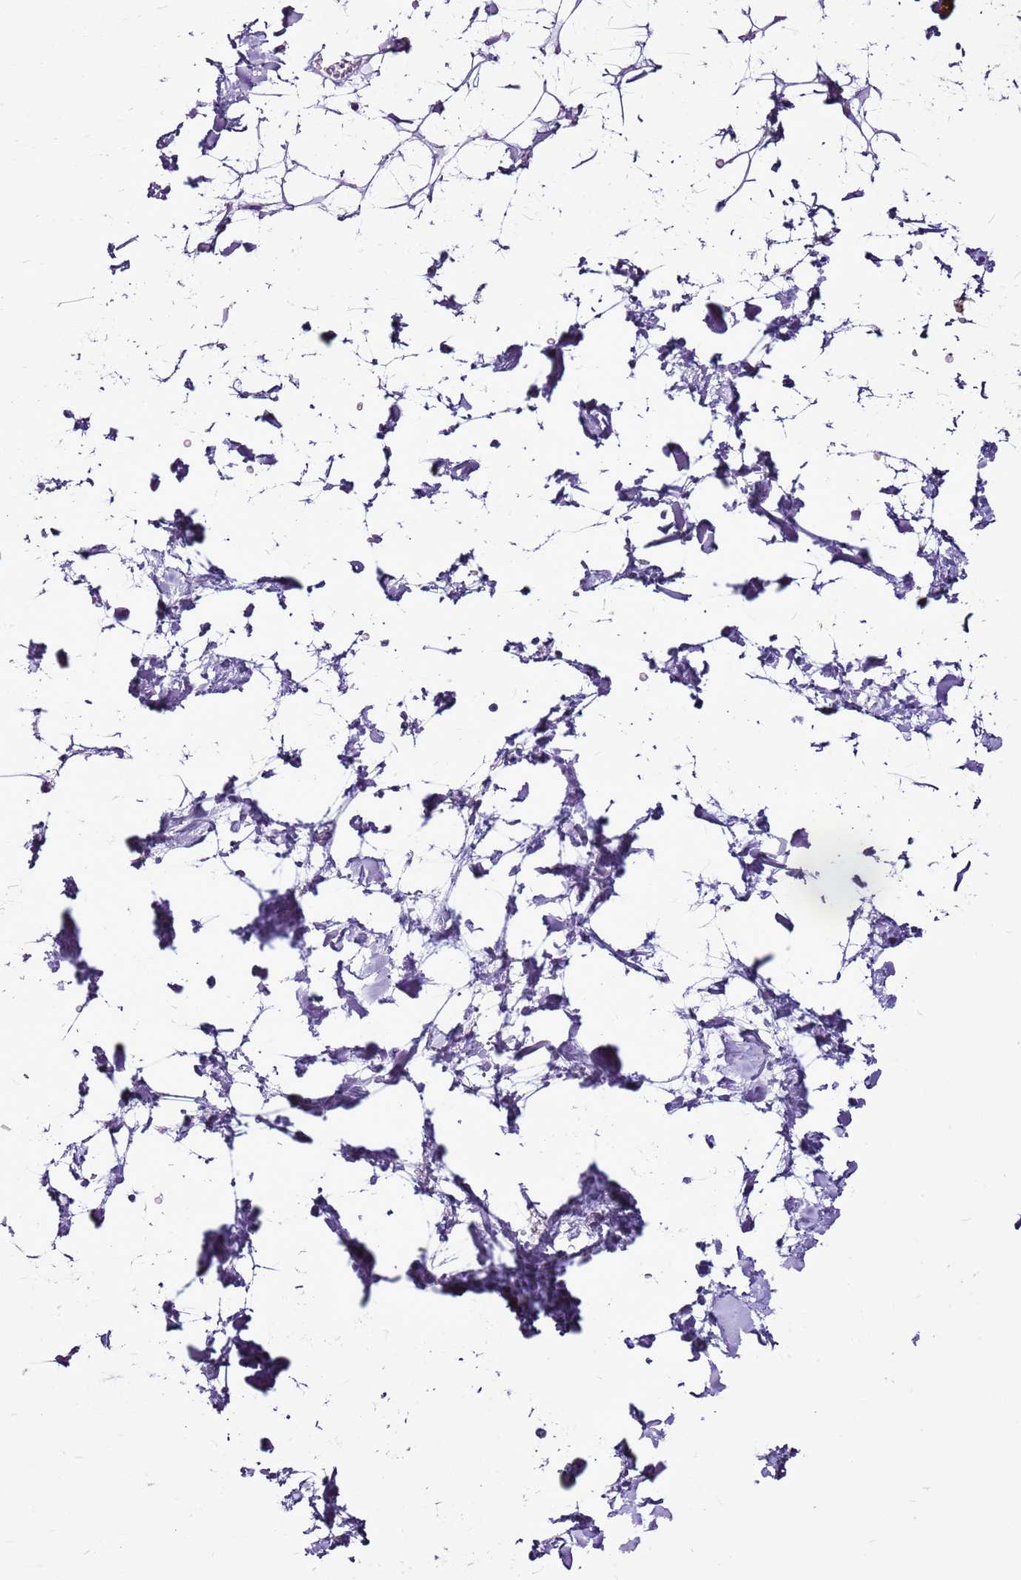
{"staining": {"intensity": "negative", "quantity": "none", "location": "none"}, "tissue": "adipose tissue", "cell_type": "Adipocytes", "image_type": "normal", "snomed": [{"axis": "morphology", "description": "Normal tissue, NOS"}, {"axis": "topography", "description": "Soft tissue"}], "caption": "This is an immunohistochemistry photomicrograph of unremarkable adipose tissue. There is no expression in adipocytes.", "gene": "CNFN", "patient": {"sex": "male", "age": 72}}